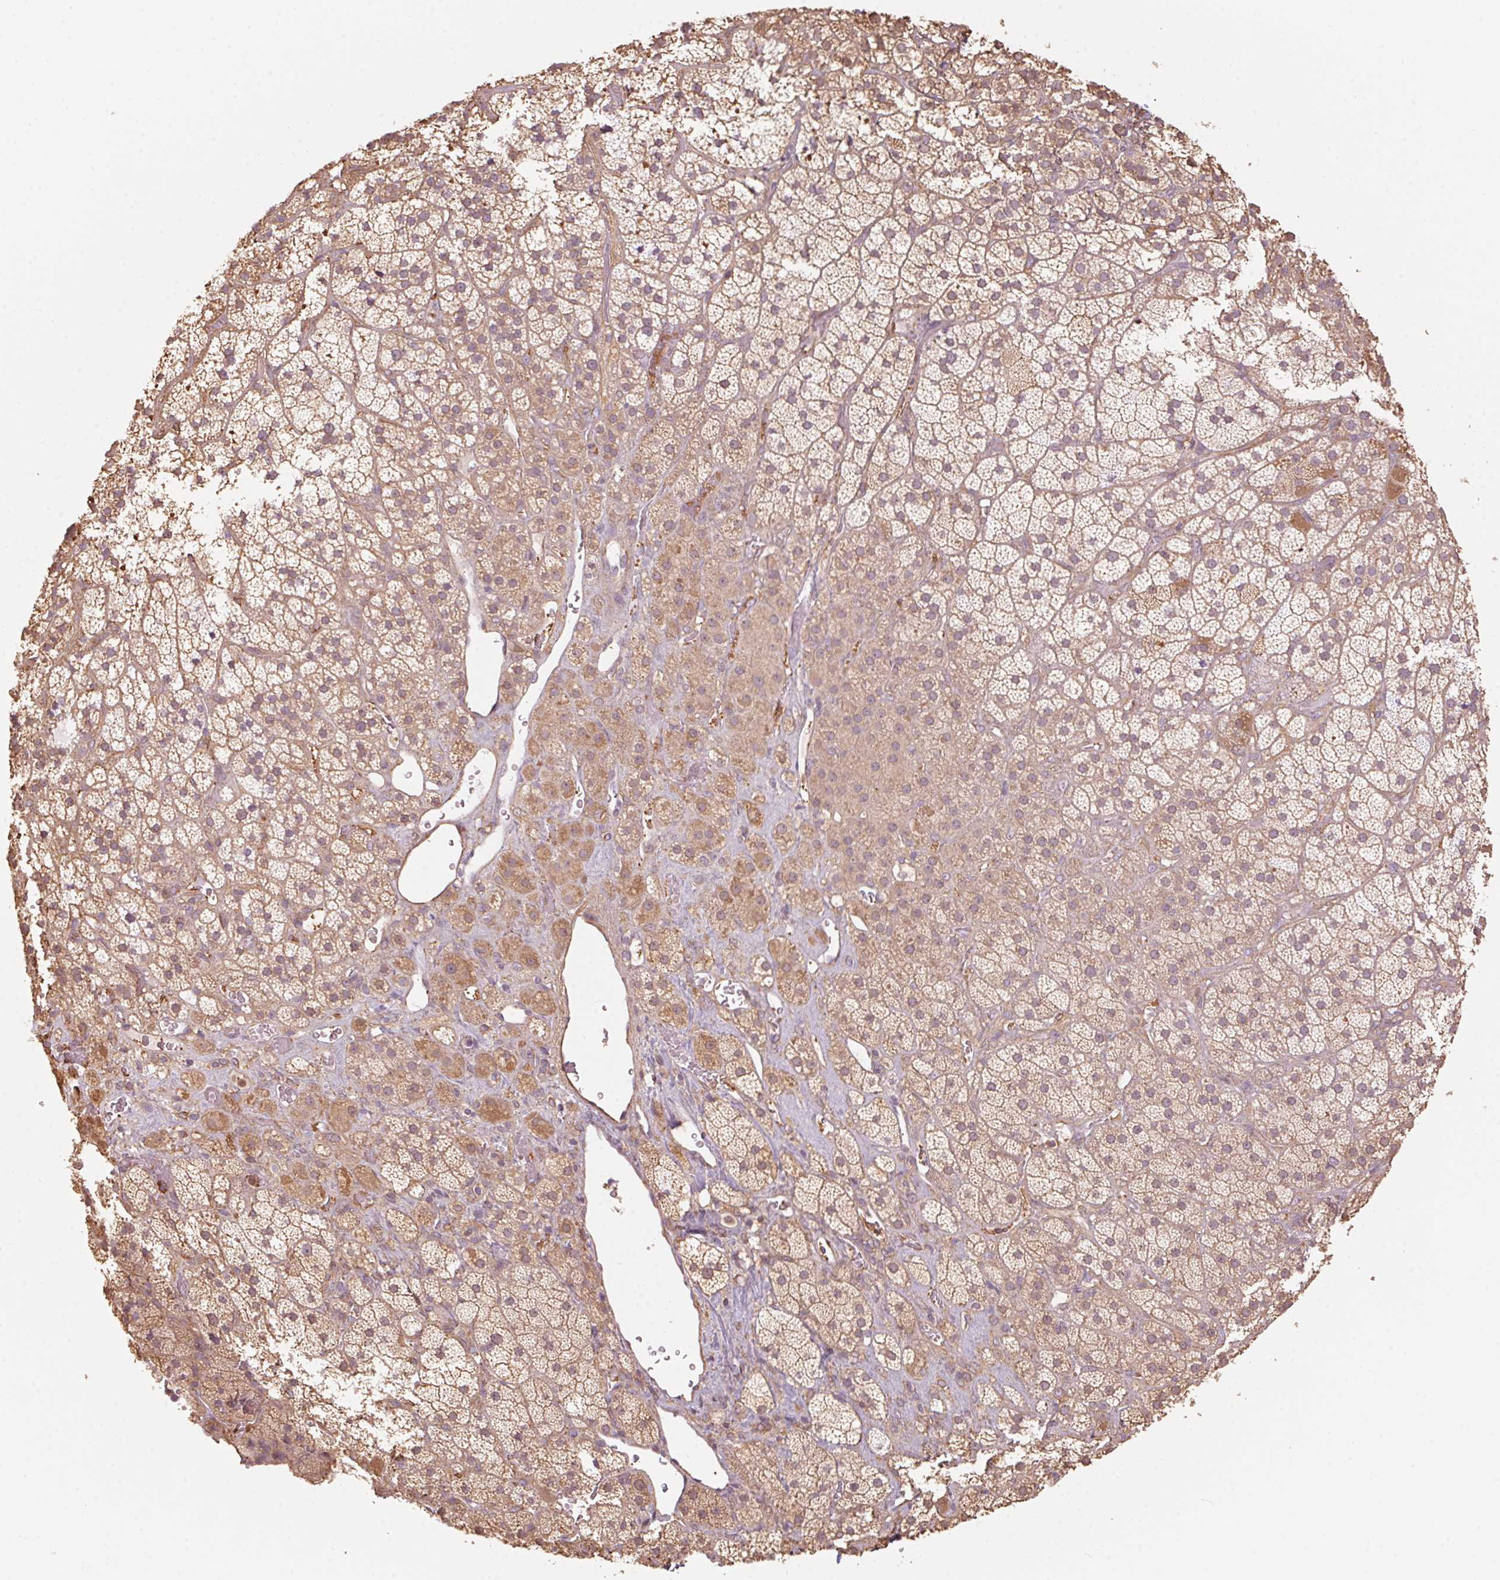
{"staining": {"intensity": "moderate", "quantity": ">75%", "location": "cytoplasmic/membranous"}, "tissue": "adrenal gland", "cell_type": "Glandular cells", "image_type": "normal", "snomed": [{"axis": "morphology", "description": "Normal tissue, NOS"}, {"axis": "topography", "description": "Adrenal gland"}], "caption": "Approximately >75% of glandular cells in normal adrenal gland show moderate cytoplasmic/membranous protein positivity as visualized by brown immunohistochemical staining.", "gene": "QDPR", "patient": {"sex": "male", "age": 57}}